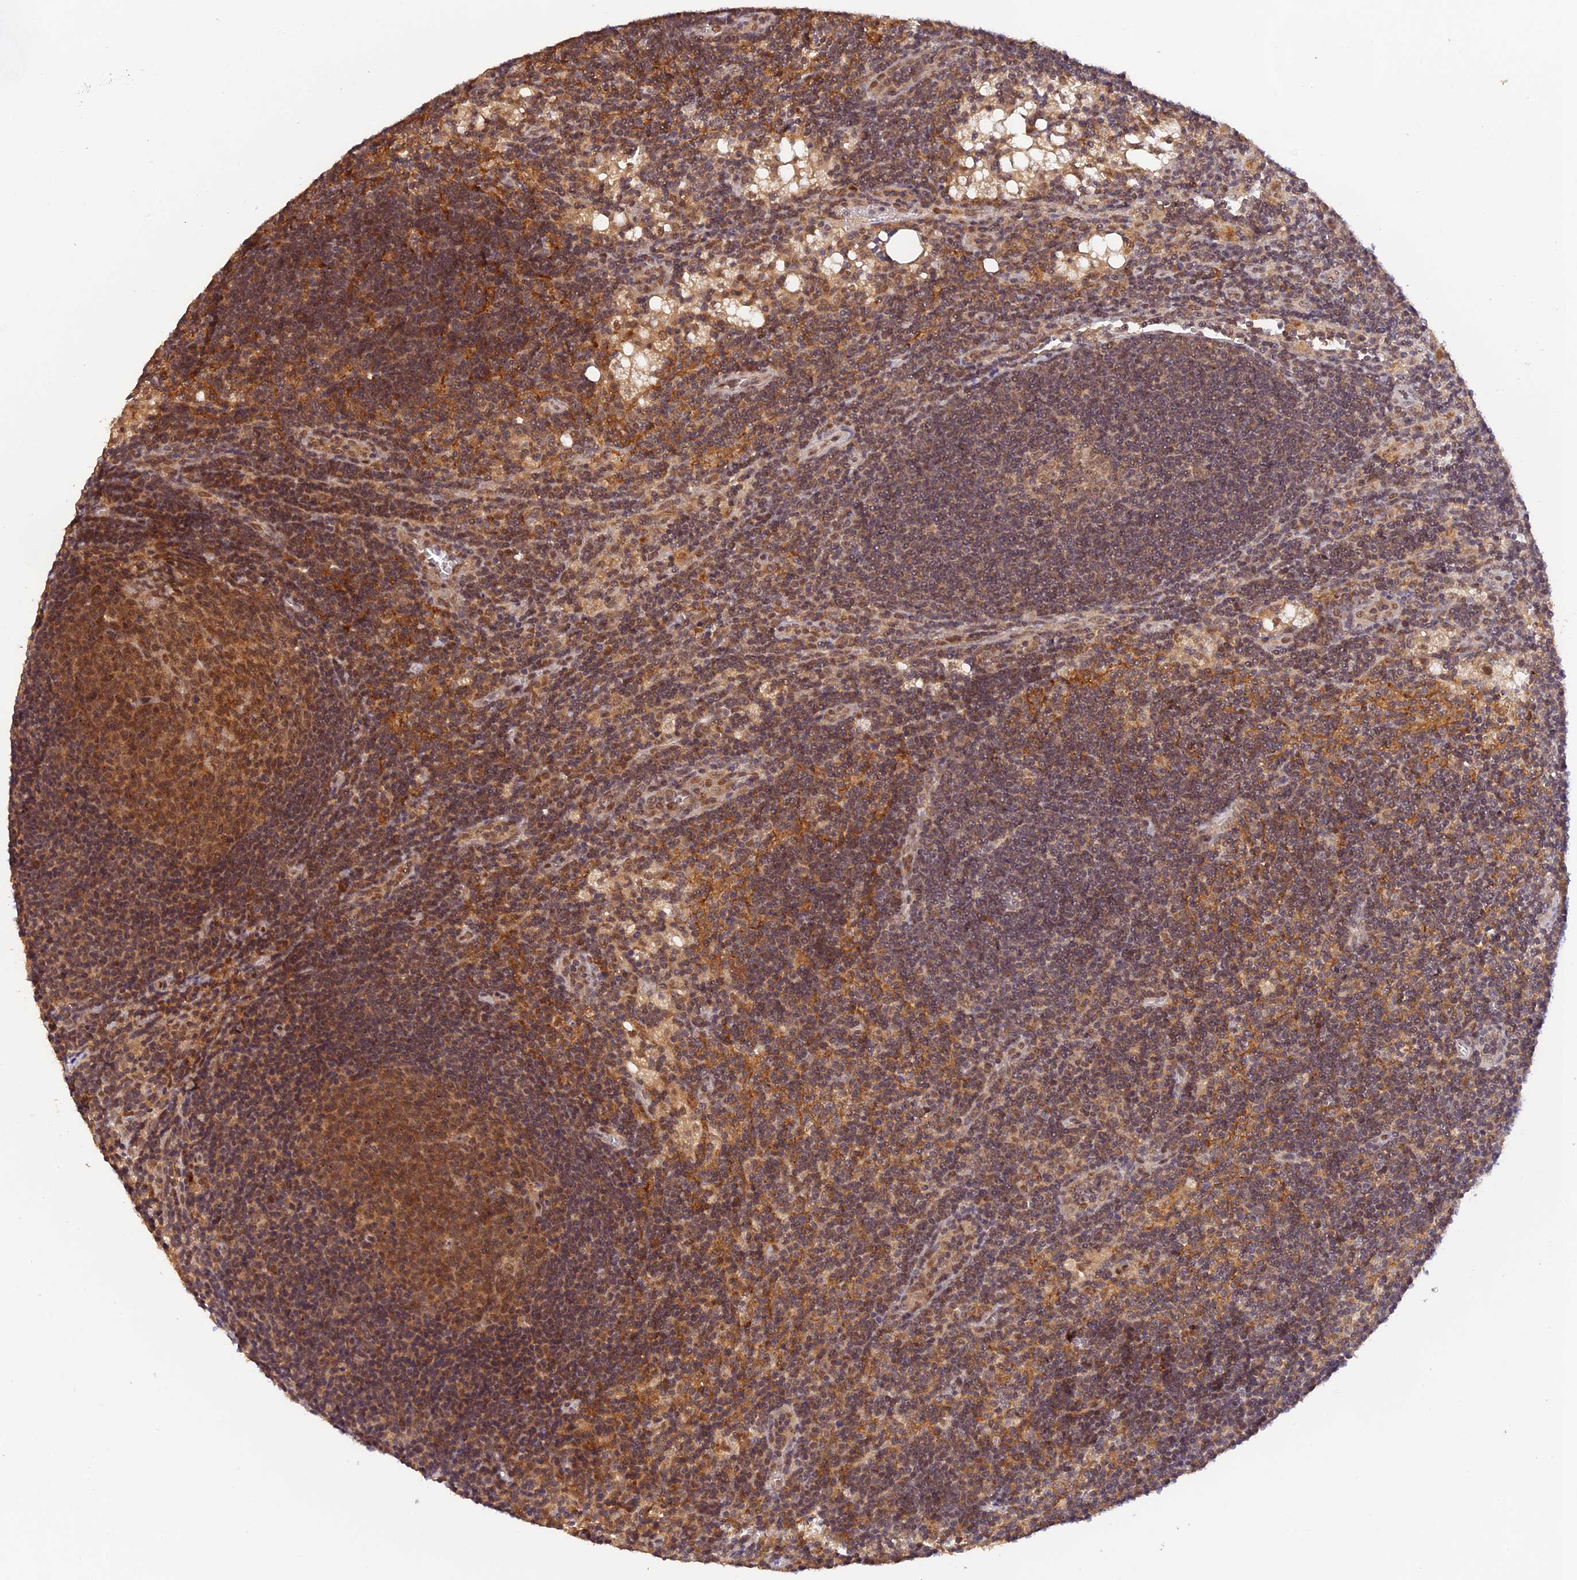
{"staining": {"intensity": "moderate", "quantity": ">75%", "location": "cytoplasmic/membranous"}, "tissue": "lymph node", "cell_type": "Germinal center cells", "image_type": "normal", "snomed": [{"axis": "morphology", "description": "Normal tissue, NOS"}, {"axis": "topography", "description": "Lymph node"}], "caption": "Immunohistochemistry (IHC) staining of normal lymph node, which demonstrates medium levels of moderate cytoplasmic/membranous expression in about >75% of germinal center cells indicating moderate cytoplasmic/membranous protein expression. The staining was performed using DAB (brown) for protein detection and nuclei were counterstained in hematoxylin (blue).", "gene": "ZNF436", "patient": {"sex": "male", "age": 24}}